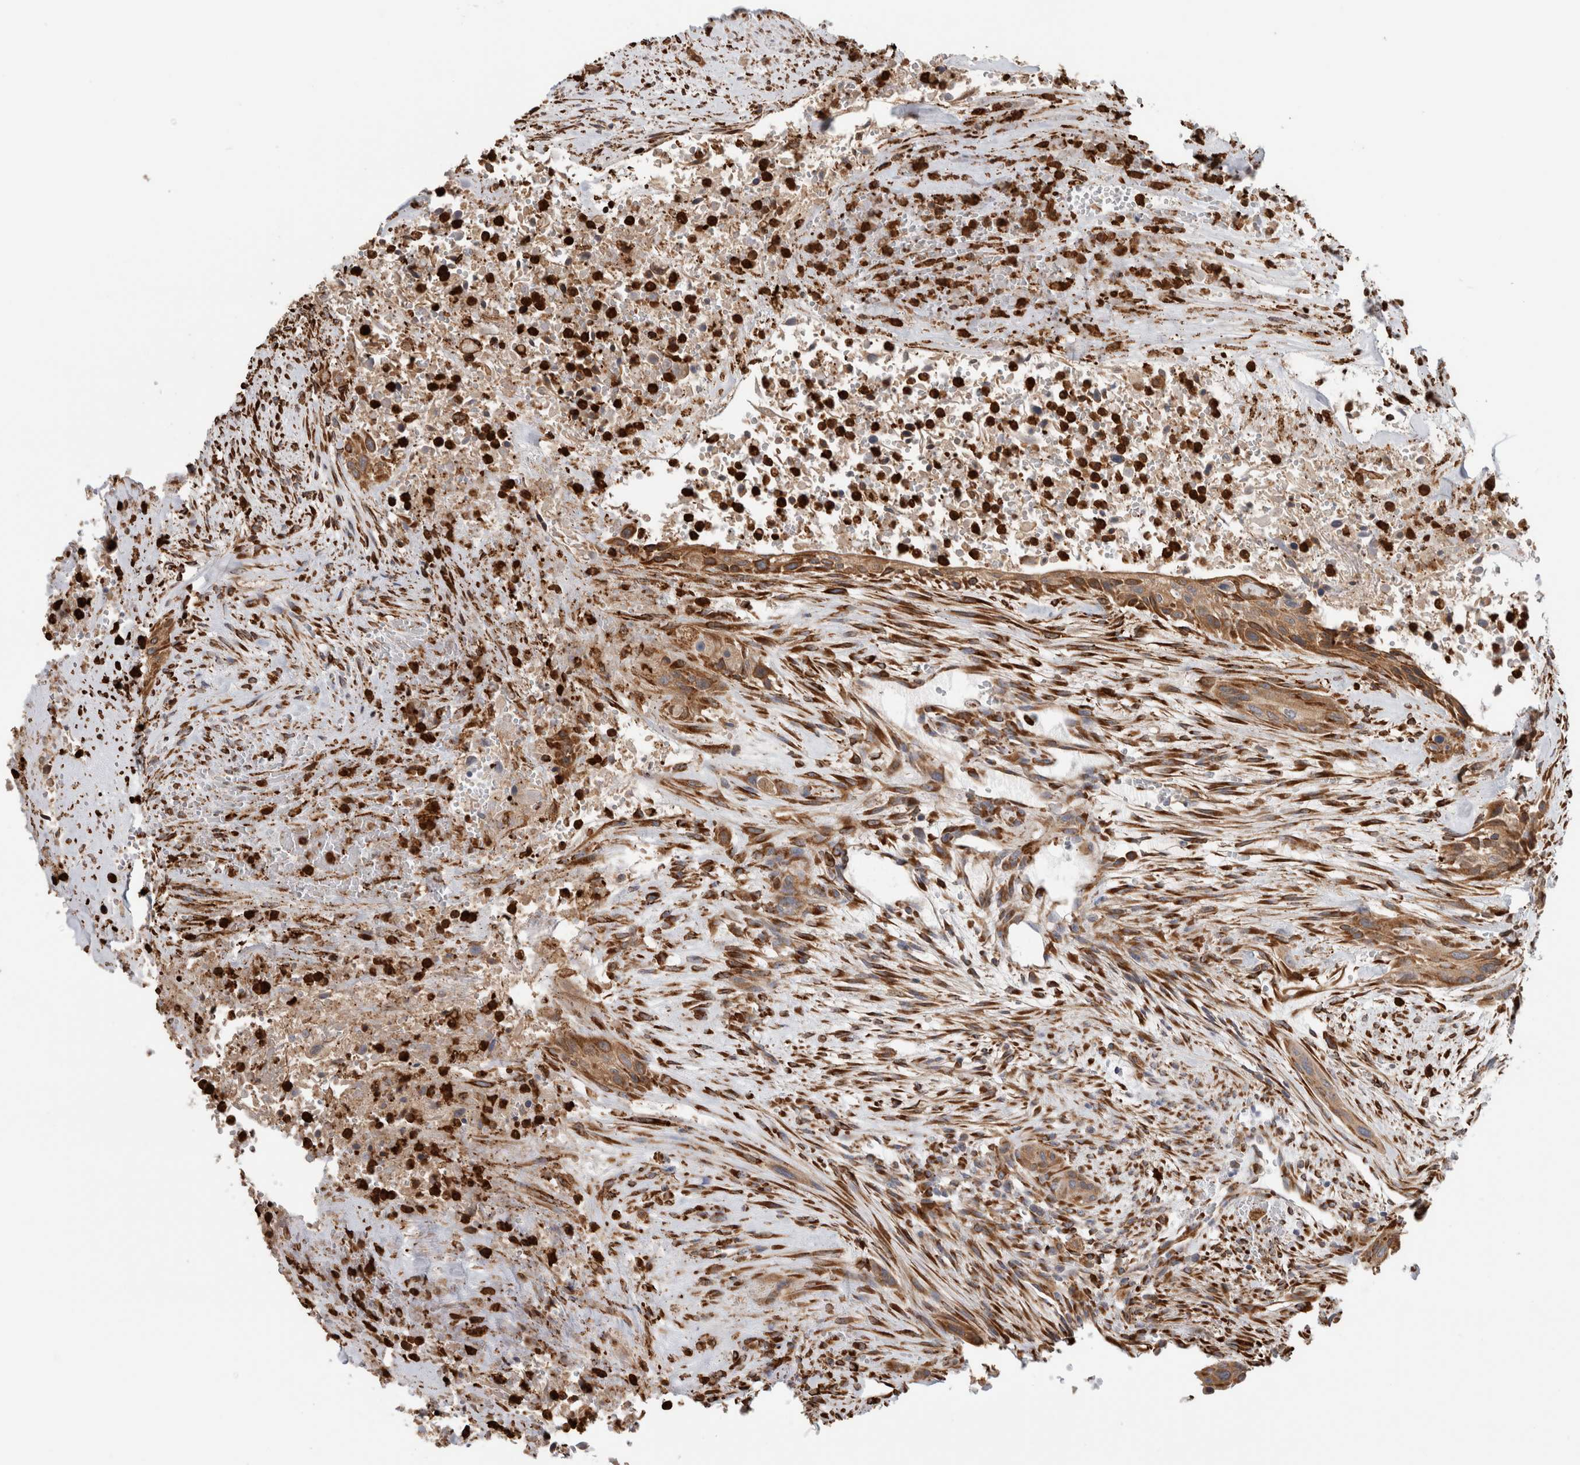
{"staining": {"intensity": "moderate", "quantity": ">75%", "location": "cytoplasmic/membranous"}, "tissue": "urothelial cancer", "cell_type": "Tumor cells", "image_type": "cancer", "snomed": [{"axis": "morphology", "description": "Urothelial carcinoma, High grade"}, {"axis": "topography", "description": "Urinary bladder"}], "caption": "Immunohistochemical staining of human urothelial cancer demonstrates medium levels of moderate cytoplasmic/membranous positivity in about >75% of tumor cells.", "gene": "P4HA1", "patient": {"sex": "male", "age": 35}}